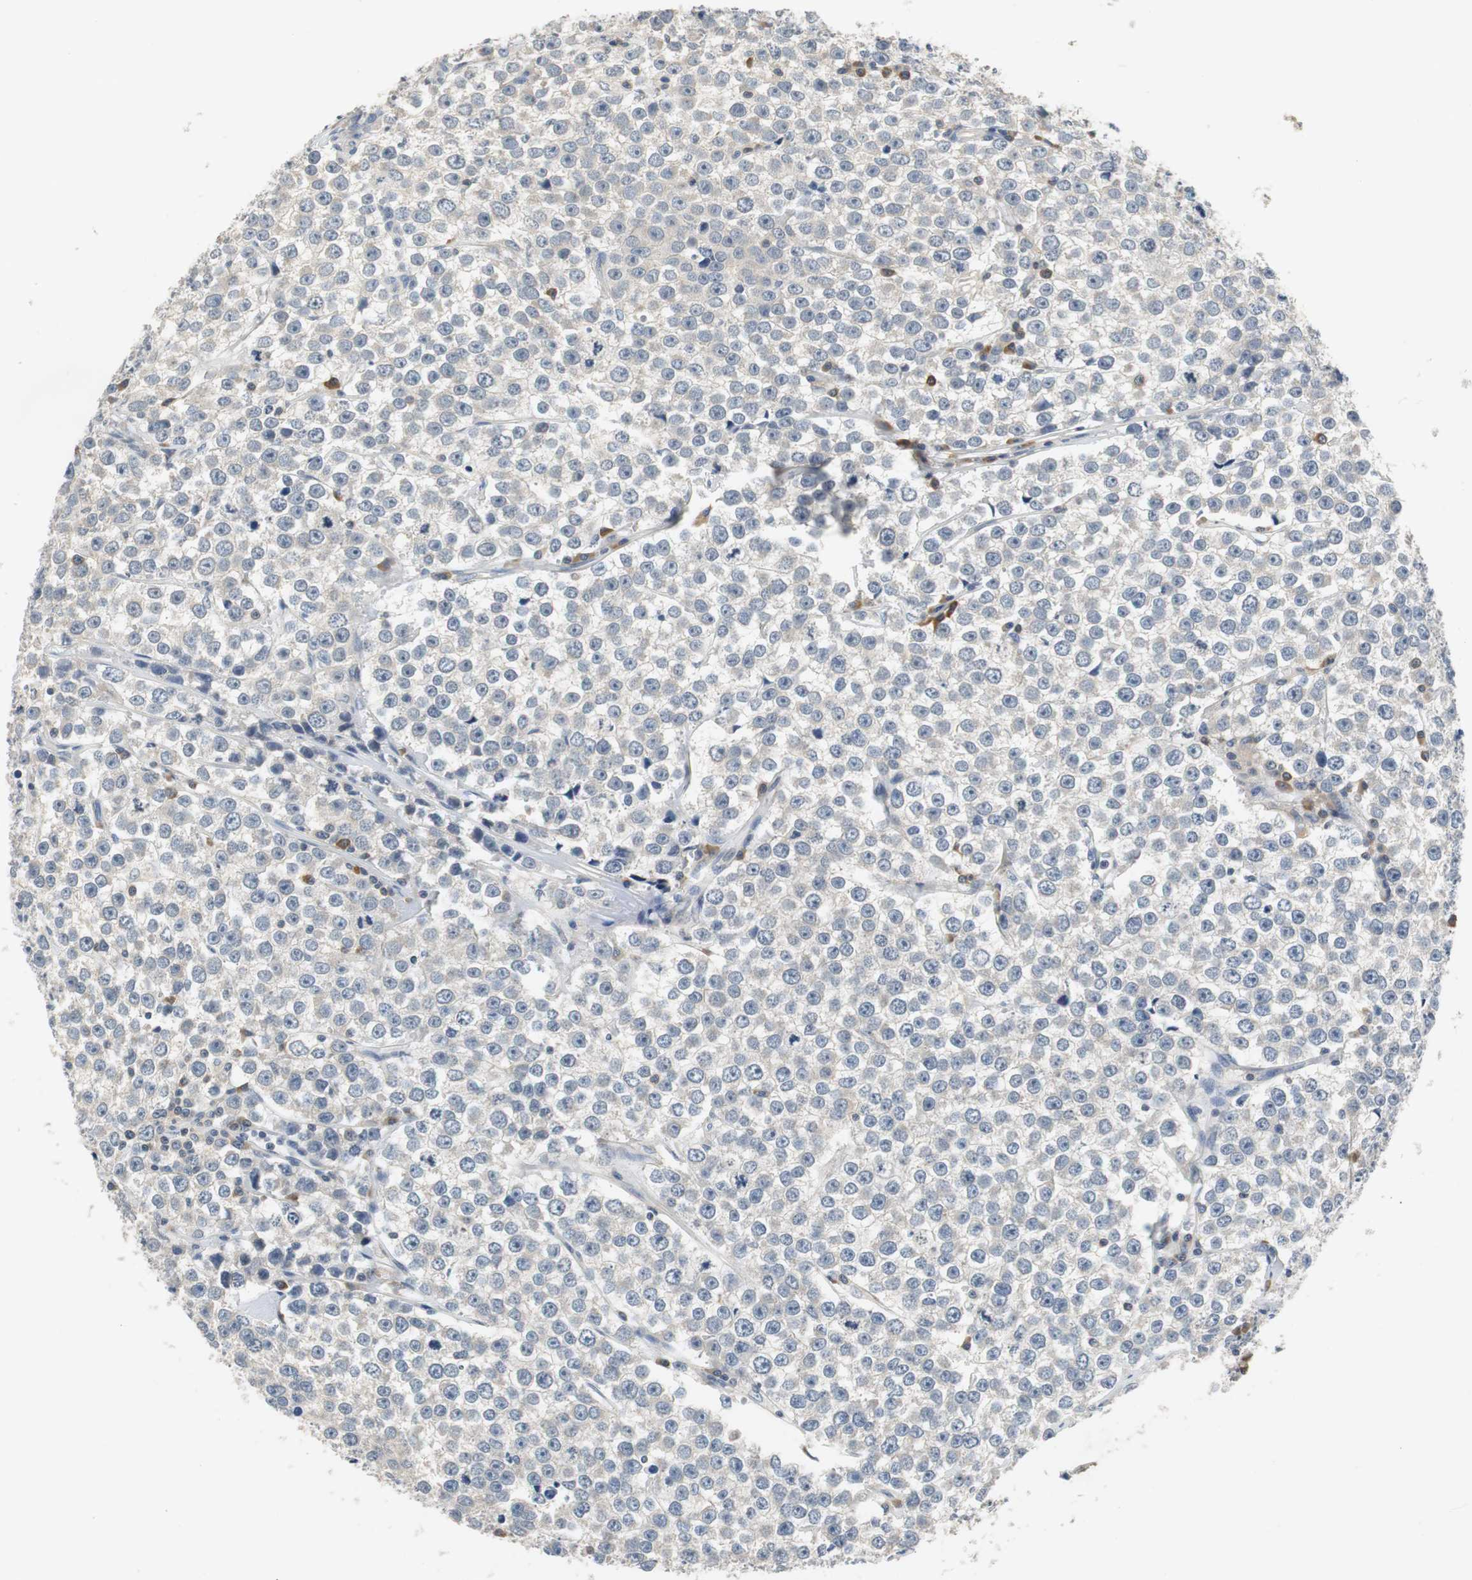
{"staining": {"intensity": "negative", "quantity": "none", "location": "none"}, "tissue": "testis cancer", "cell_type": "Tumor cells", "image_type": "cancer", "snomed": [{"axis": "morphology", "description": "Seminoma, NOS"}, {"axis": "morphology", "description": "Carcinoma, Embryonal, NOS"}, {"axis": "topography", "description": "Testis"}], "caption": "A high-resolution histopathology image shows immunohistochemistry (IHC) staining of testis cancer (embryonal carcinoma), which displays no significant expression in tumor cells.", "gene": "GLCCI1", "patient": {"sex": "male", "age": 52}}